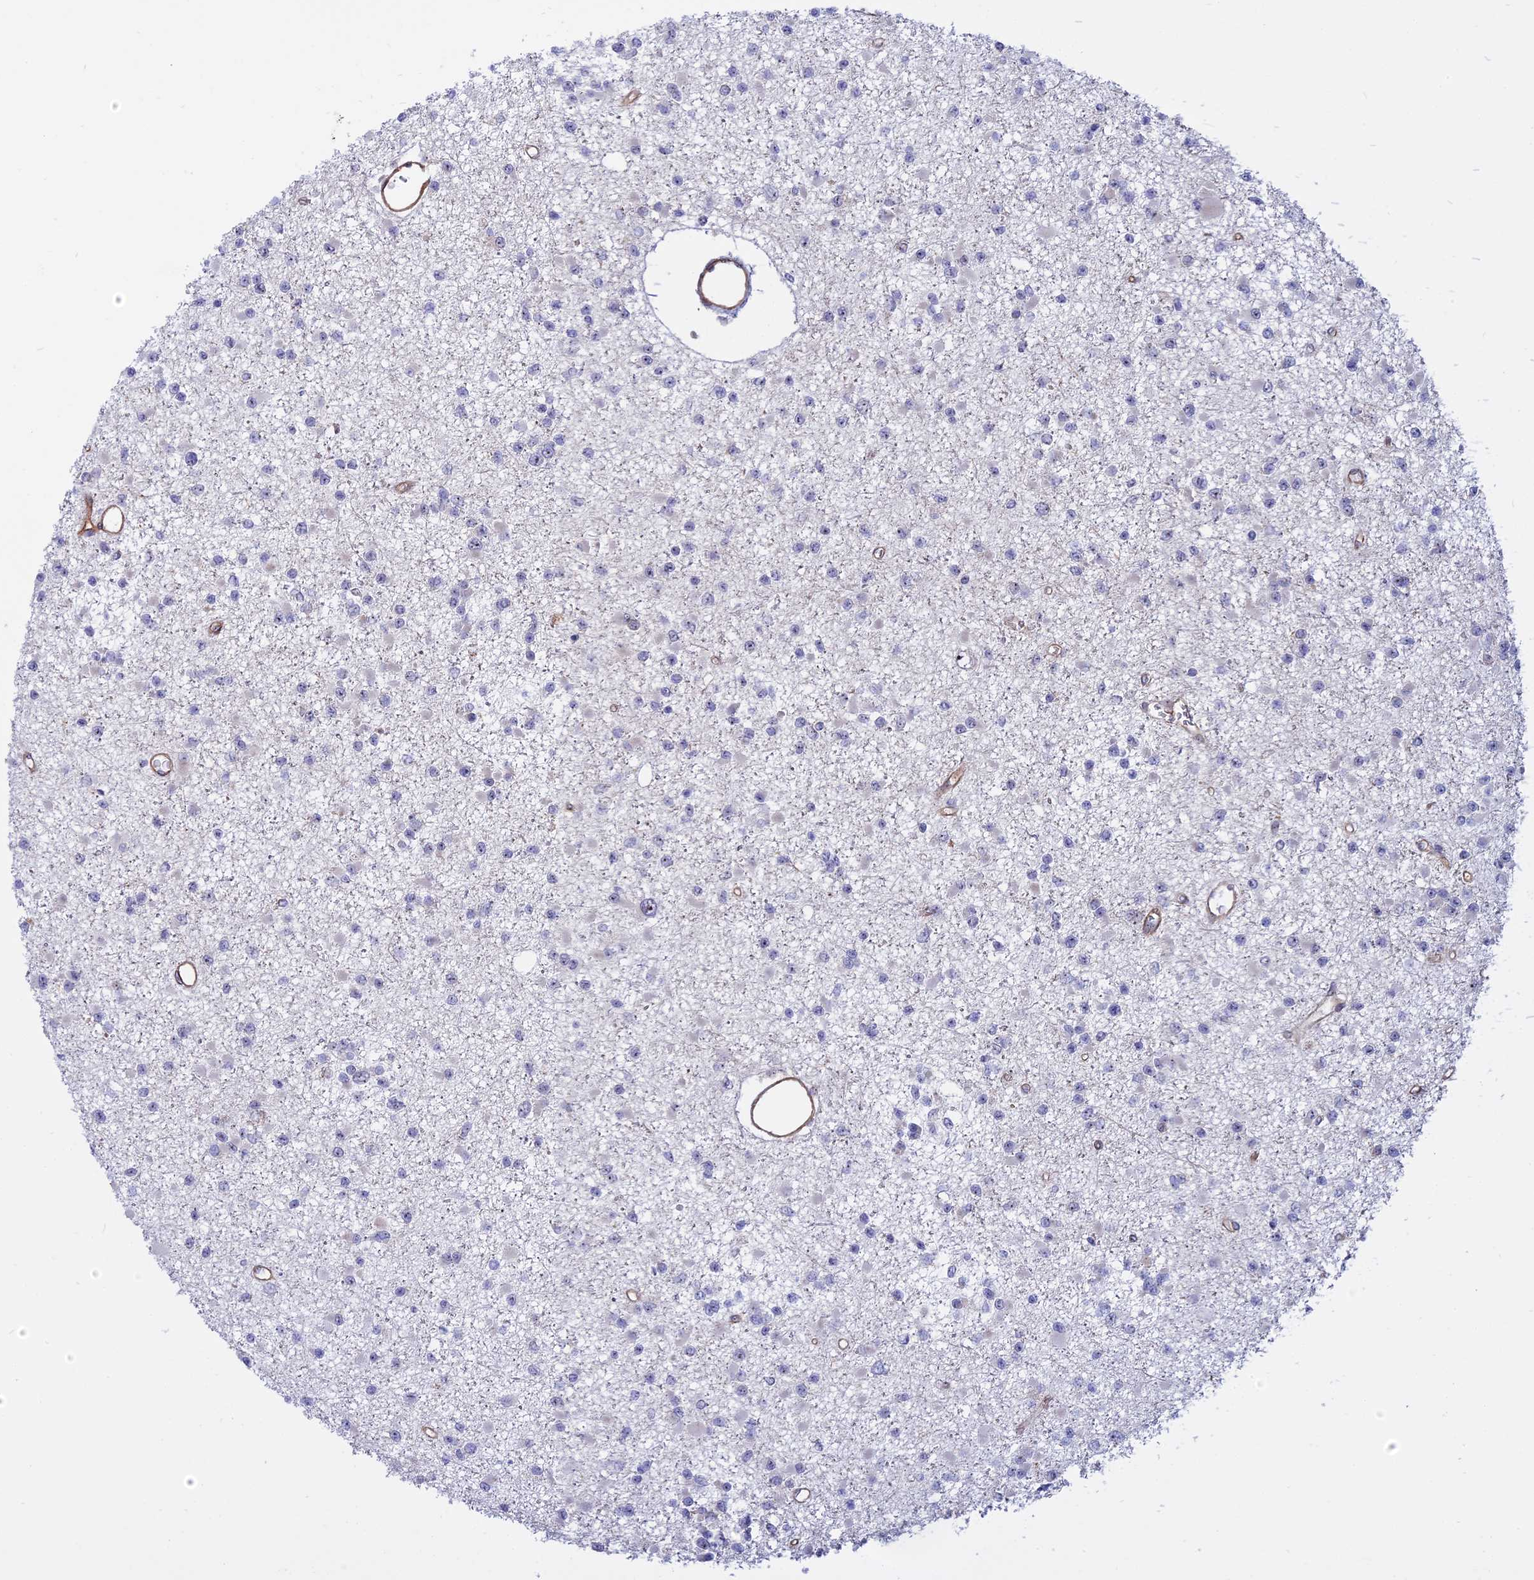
{"staining": {"intensity": "negative", "quantity": "none", "location": "none"}, "tissue": "glioma", "cell_type": "Tumor cells", "image_type": "cancer", "snomed": [{"axis": "morphology", "description": "Glioma, malignant, Low grade"}, {"axis": "topography", "description": "Brain"}], "caption": "Protein analysis of low-grade glioma (malignant) shows no significant positivity in tumor cells.", "gene": "DBNDD1", "patient": {"sex": "female", "age": 22}}